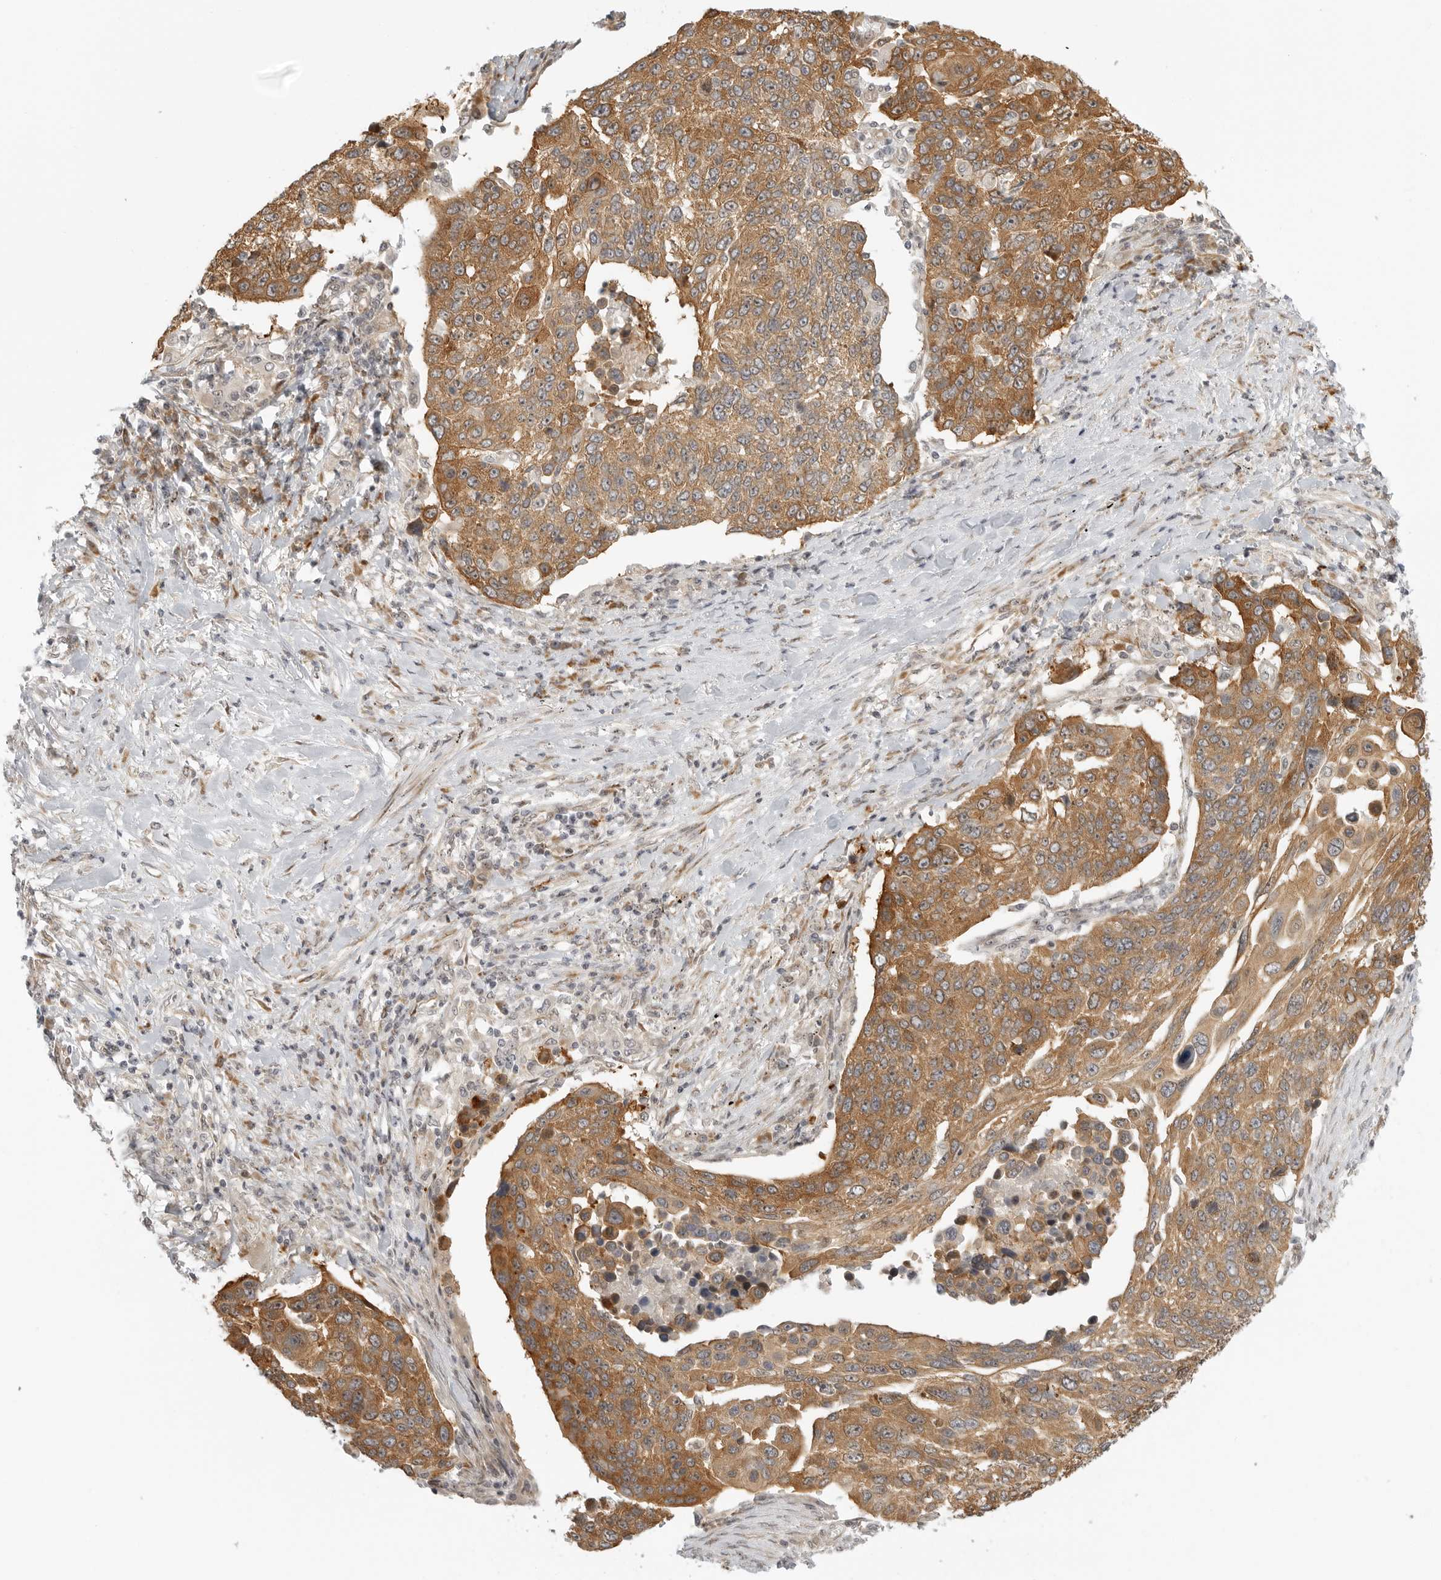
{"staining": {"intensity": "moderate", "quantity": ">75%", "location": "cytoplasmic/membranous"}, "tissue": "lung cancer", "cell_type": "Tumor cells", "image_type": "cancer", "snomed": [{"axis": "morphology", "description": "Squamous cell carcinoma, NOS"}, {"axis": "topography", "description": "Lung"}], "caption": "The image demonstrates immunohistochemical staining of lung cancer. There is moderate cytoplasmic/membranous staining is present in approximately >75% of tumor cells.", "gene": "DSCC1", "patient": {"sex": "male", "age": 66}}